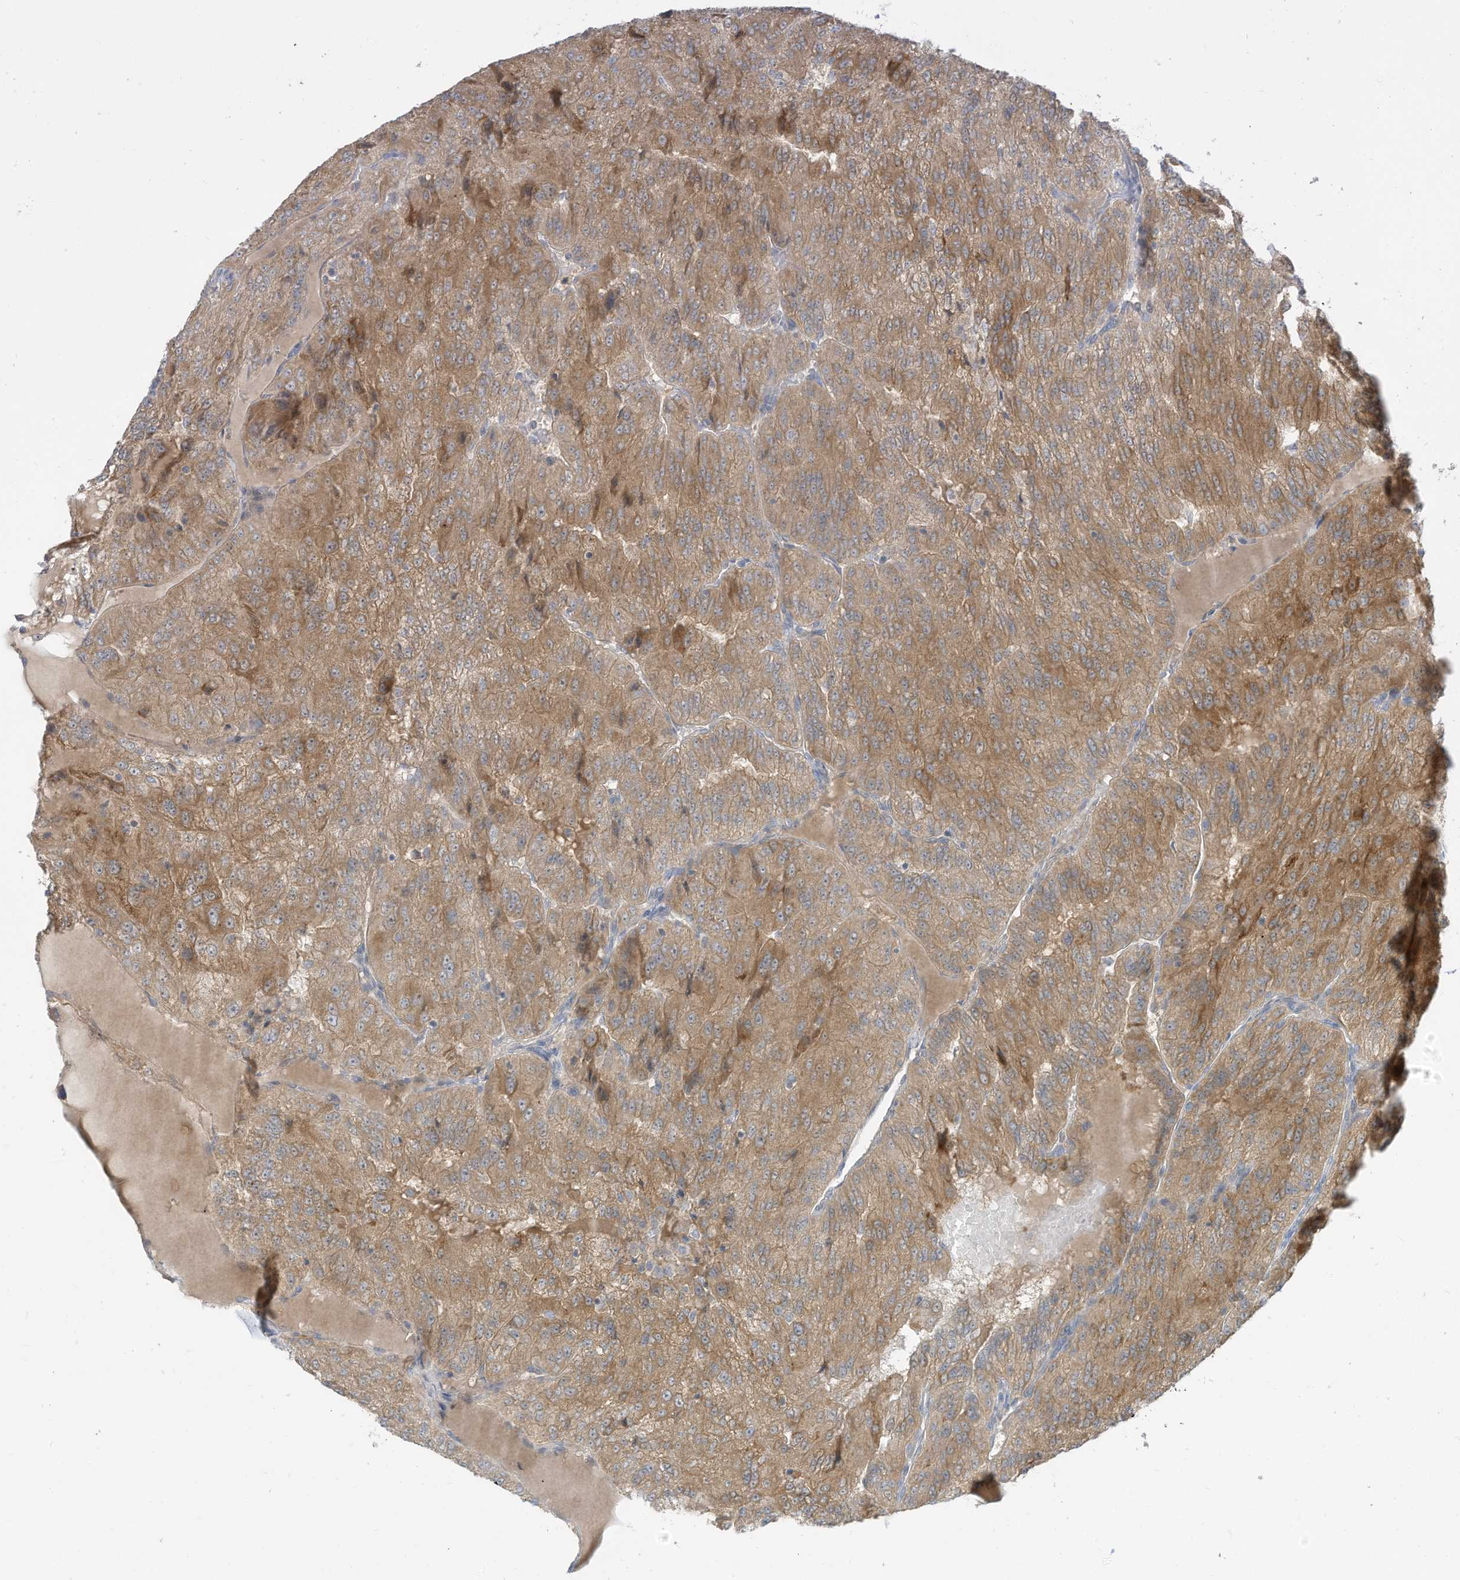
{"staining": {"intensity": "moderate", "quantity": ">75%", "location": "cytoplasmic/membranous"}, "tissue": "renal cancer", "cell_type": "Tumor cells", "image_type": "cancer", "snomed": [{"axis": "morphology", "description": "Adenocarcinoma, NOS"}, {"axis": "topography", "description": "Kidney"}], "caption": "Immunohistochemical staining of human renal adenocarcinoma reveals medium levels of moderate cytoplasmic/membranous staining in about >75% of tumor cells.", "gene": "LRRN2", "patient": {"sex": "female", "age": 63}}